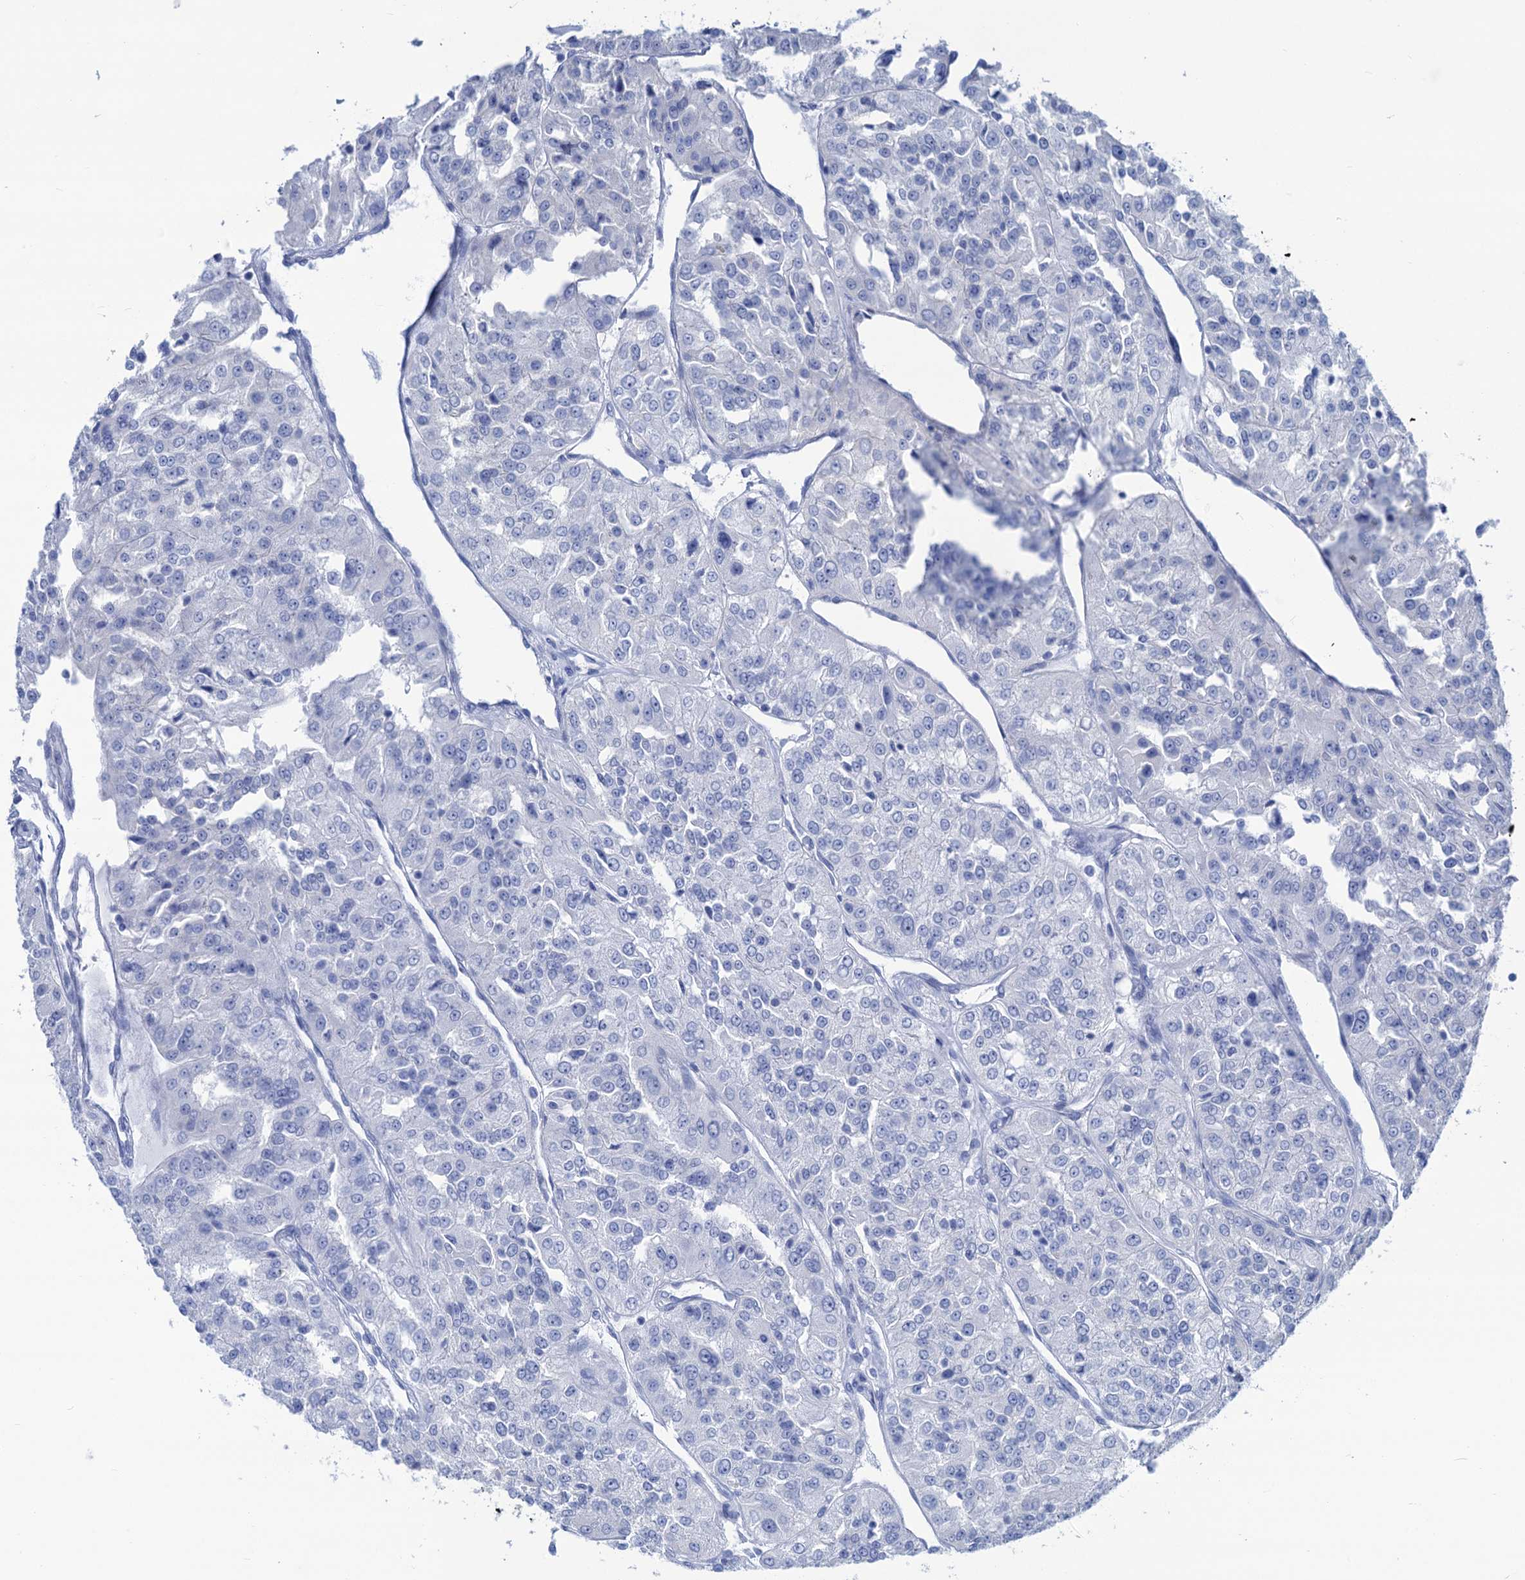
{"staining": {"intensity": "negative", "quantity": "none", "location": "none"}, "tissue": "renal cancer", "cell_type": "Tumor cells", "image_type": "cancer", "snomed": [{"axis": "morphology", "description": "Adenocarcinoma, NOS"}, {"axis": "topography", "description": "Kidney"}], "caption": "An image of renal adenocarcinoma stained for a protein demonstrates no brown staining in tumor cells.", "gene": "CABYR", "patient": {"sex": "female", "age": 63}}